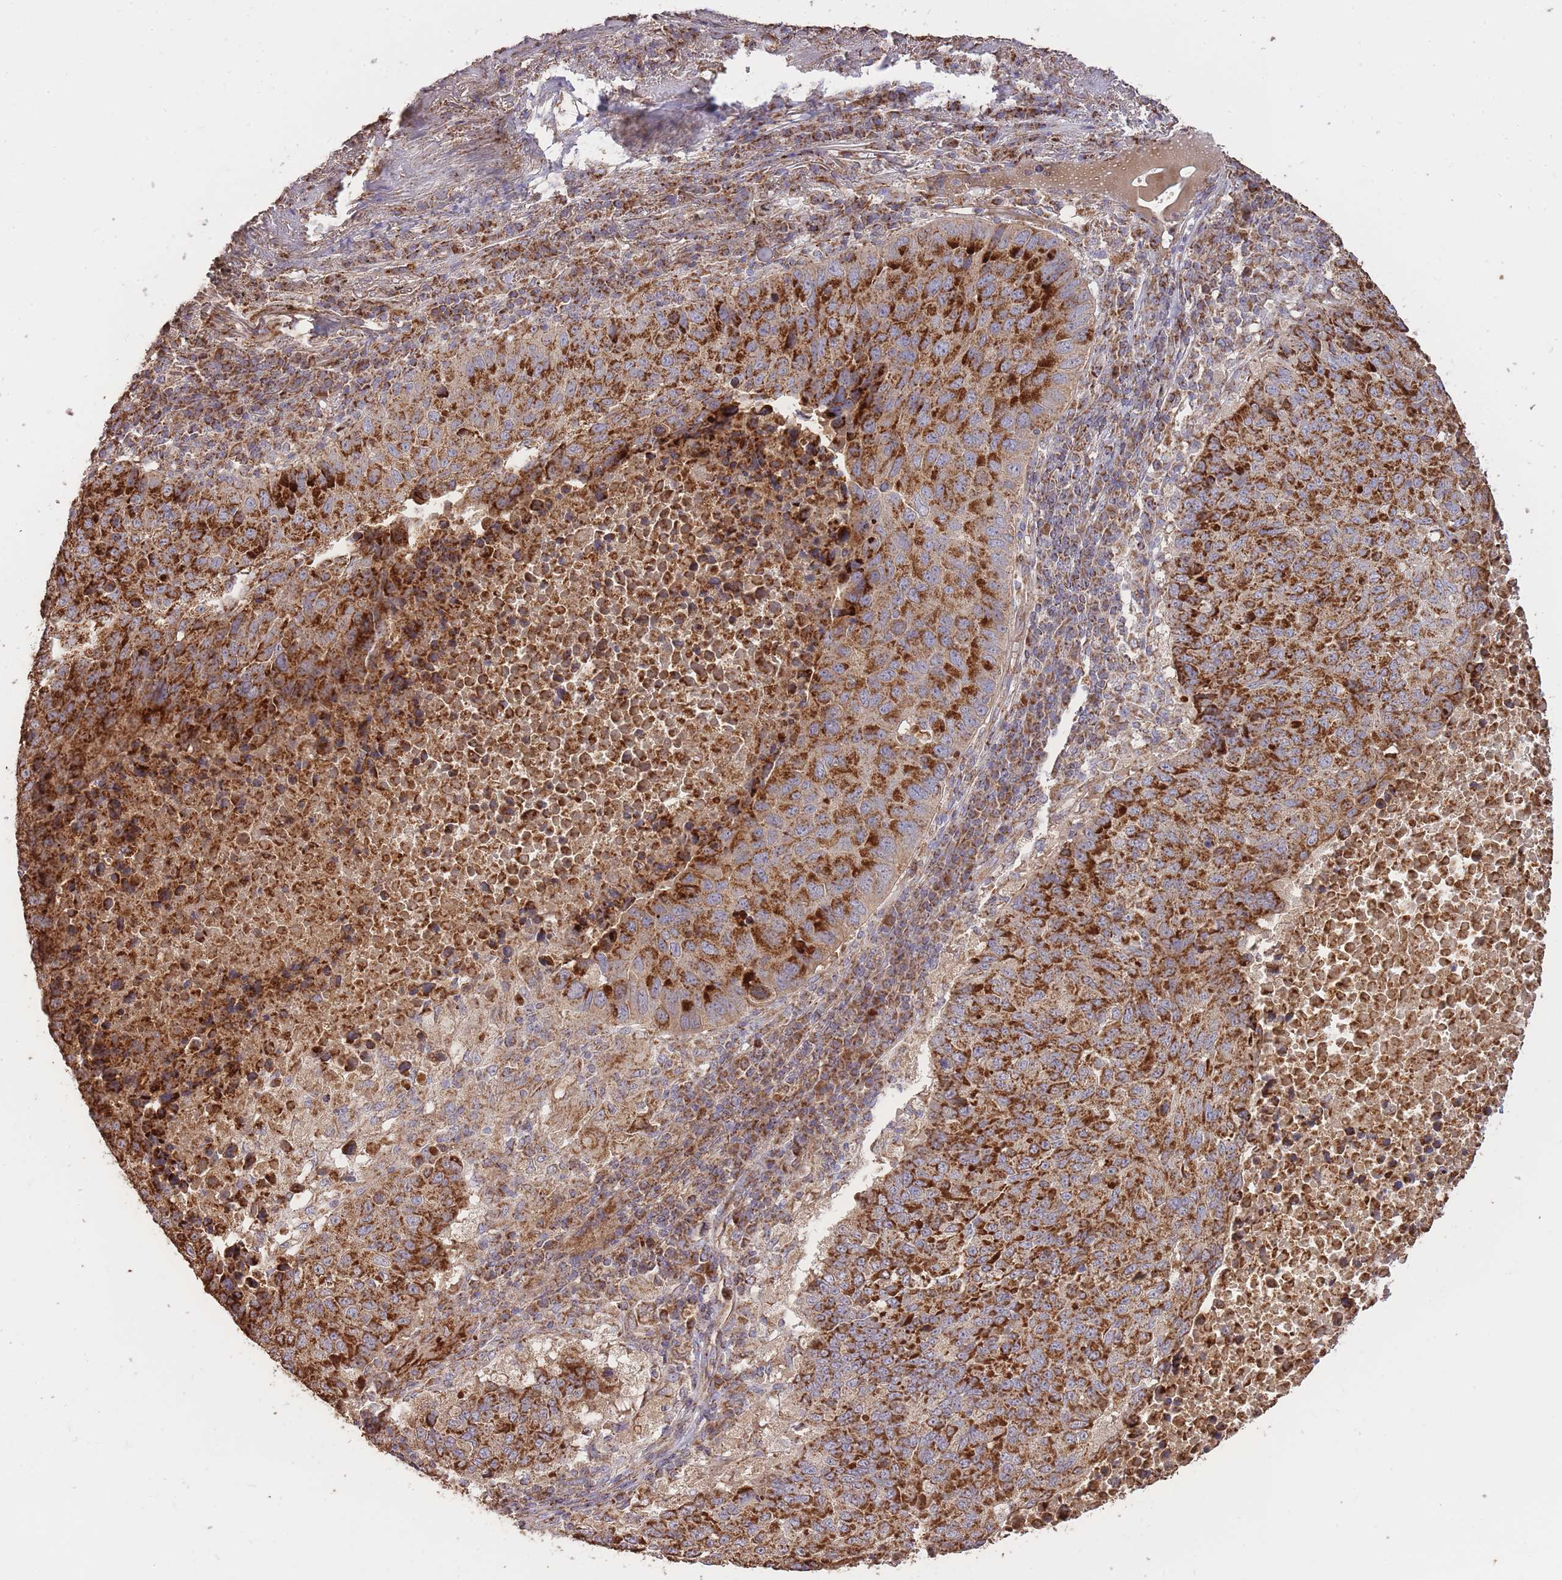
{"staining": {"intensity": "strong", "quantity": ">75%", "location": "cytoplasmic/membranous"}, "tissue": "lung cancer", "cell_type": "Tumor cells", "image_type": "cancer", "snomed": [{"axis": "morphology", "description": "Squamous cell carcinoma, NOS"}, {"axis": "topography", "description": "Lung"}], "caption": "Strong cytoplasmic/membranous staining is identified in about >75% of tumor cells in squamous cell carcinoma (lung). (Stains: DAB (3,3'-diaminobenzidine) in brown, nuclei in blue, Microscopy: brightfield microscopy at high magnification).", "gene": "PREP", "patient": {"sex": "male", "age": 73}}